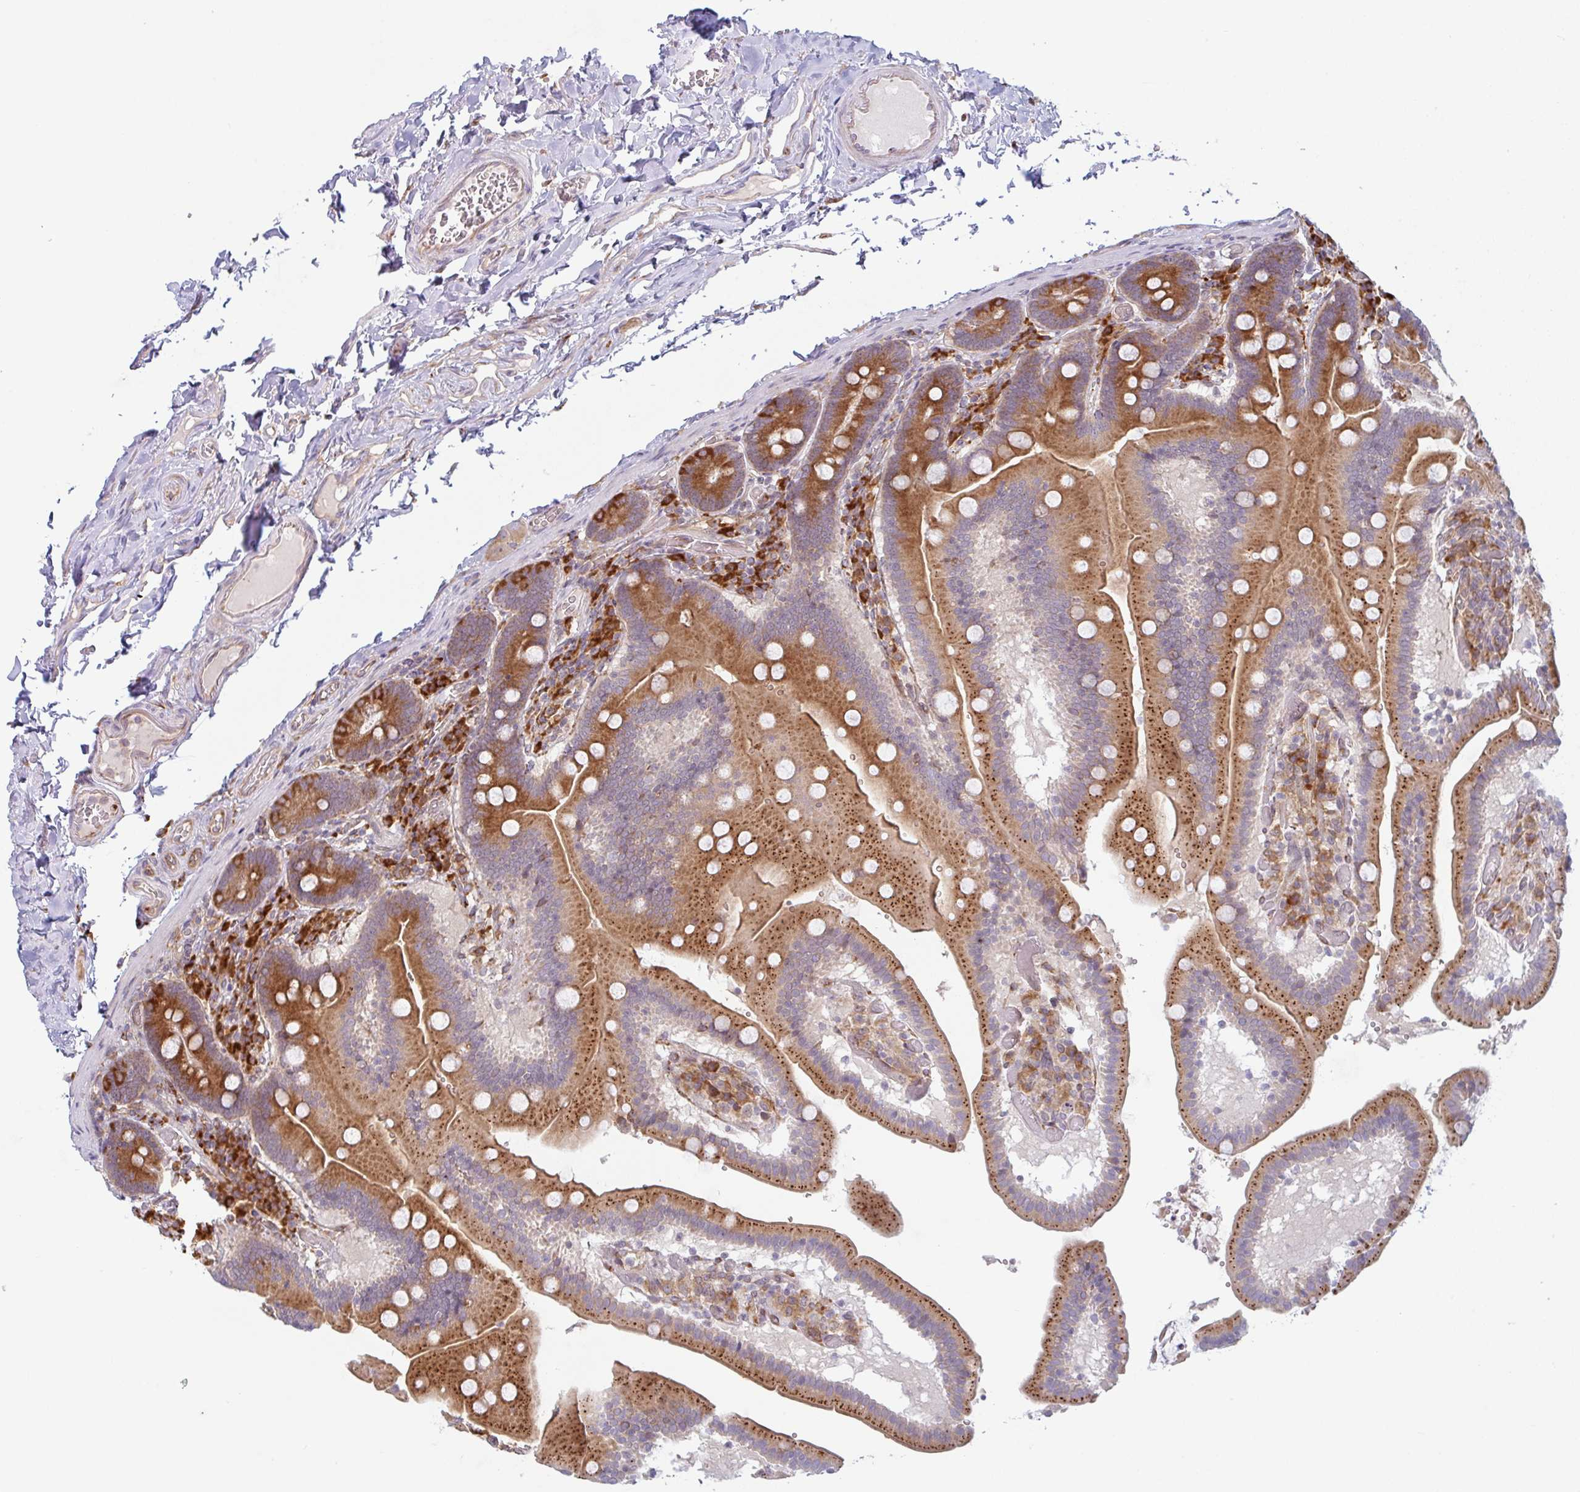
{"staining": {"intensity": "strong", "quantity": ">75%", "location": "cytoplasmic/membranous"}, "tissue": "duodenum", "cell_type": "Glandular cells", "image_type": "normal", "snomed": [{"axis": "morphology", "description": "Normal tissue, NOS"}, {"axis": "topography", "description": "Duodenum"}], "caption": "Duodenum stained for a protein (brown) demonstrates strong cytoplasmic/membranous positive expression in approximately >75% of glandular cells.", "gene": "RIT1", "patient": {"sex": "female", "age": 62}}